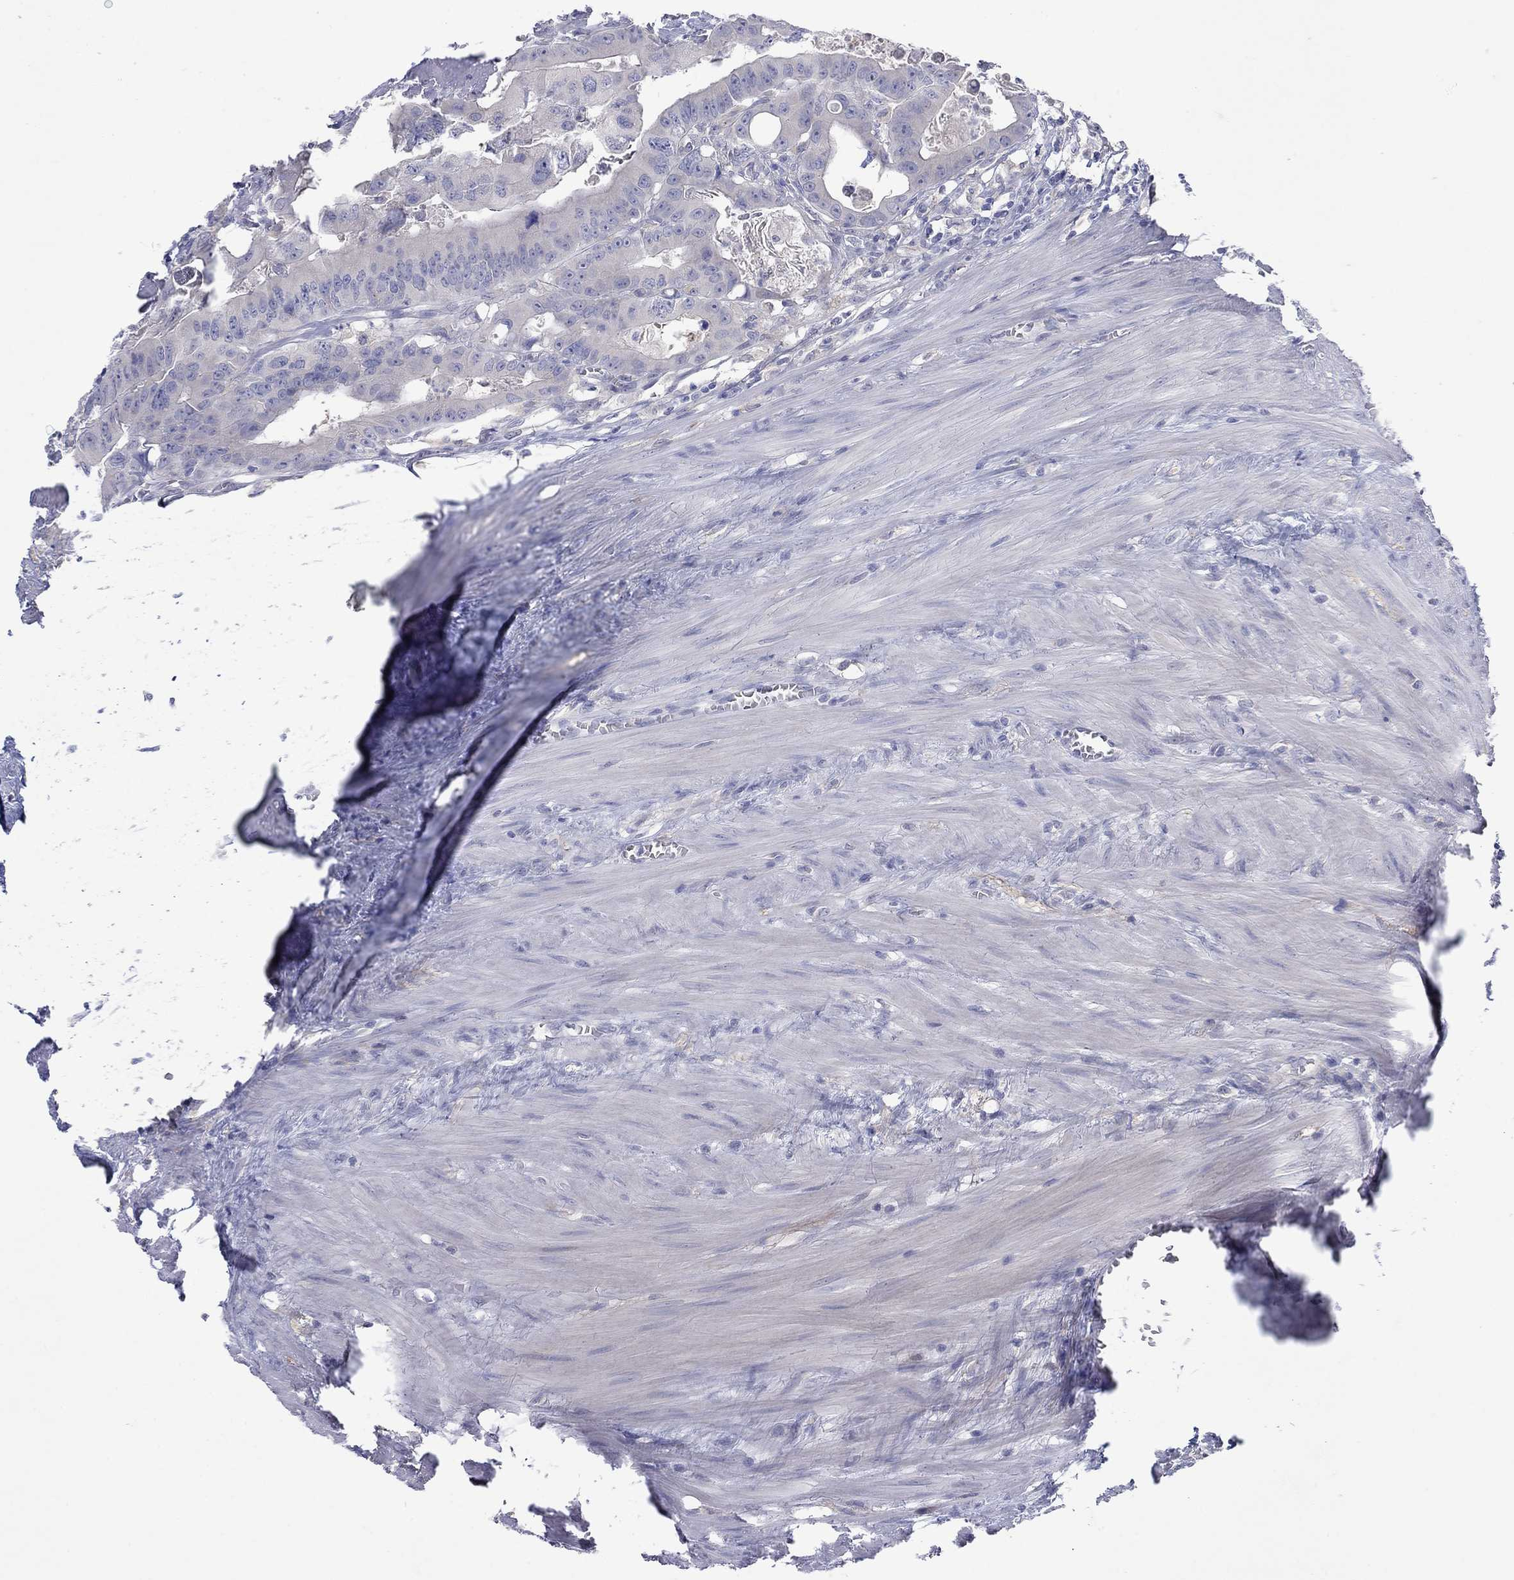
{"staining": {"intensity": "negative", "quantity": "none", "location": "none"}, "tissue": "colorectal cancer", "cell_type": "Tumor cells", "image_type": "cancer", "snomed": [{"axis": "morphology", "description": "Adenocarcinoma, NOS"}, {"axis": "topography", "description": "Rectum"}], "caption": "Tumor cells show no significant protein expression in colorectal cancer. Brightfield microscopy of immunohistochemistry stained with DAB (3,3'-diaminobenzidine) (brown) and hematoxylin (blue), captured at high magnification.", "gene": "PLCL2", "patient": {"sex": "male", "age": 64}}